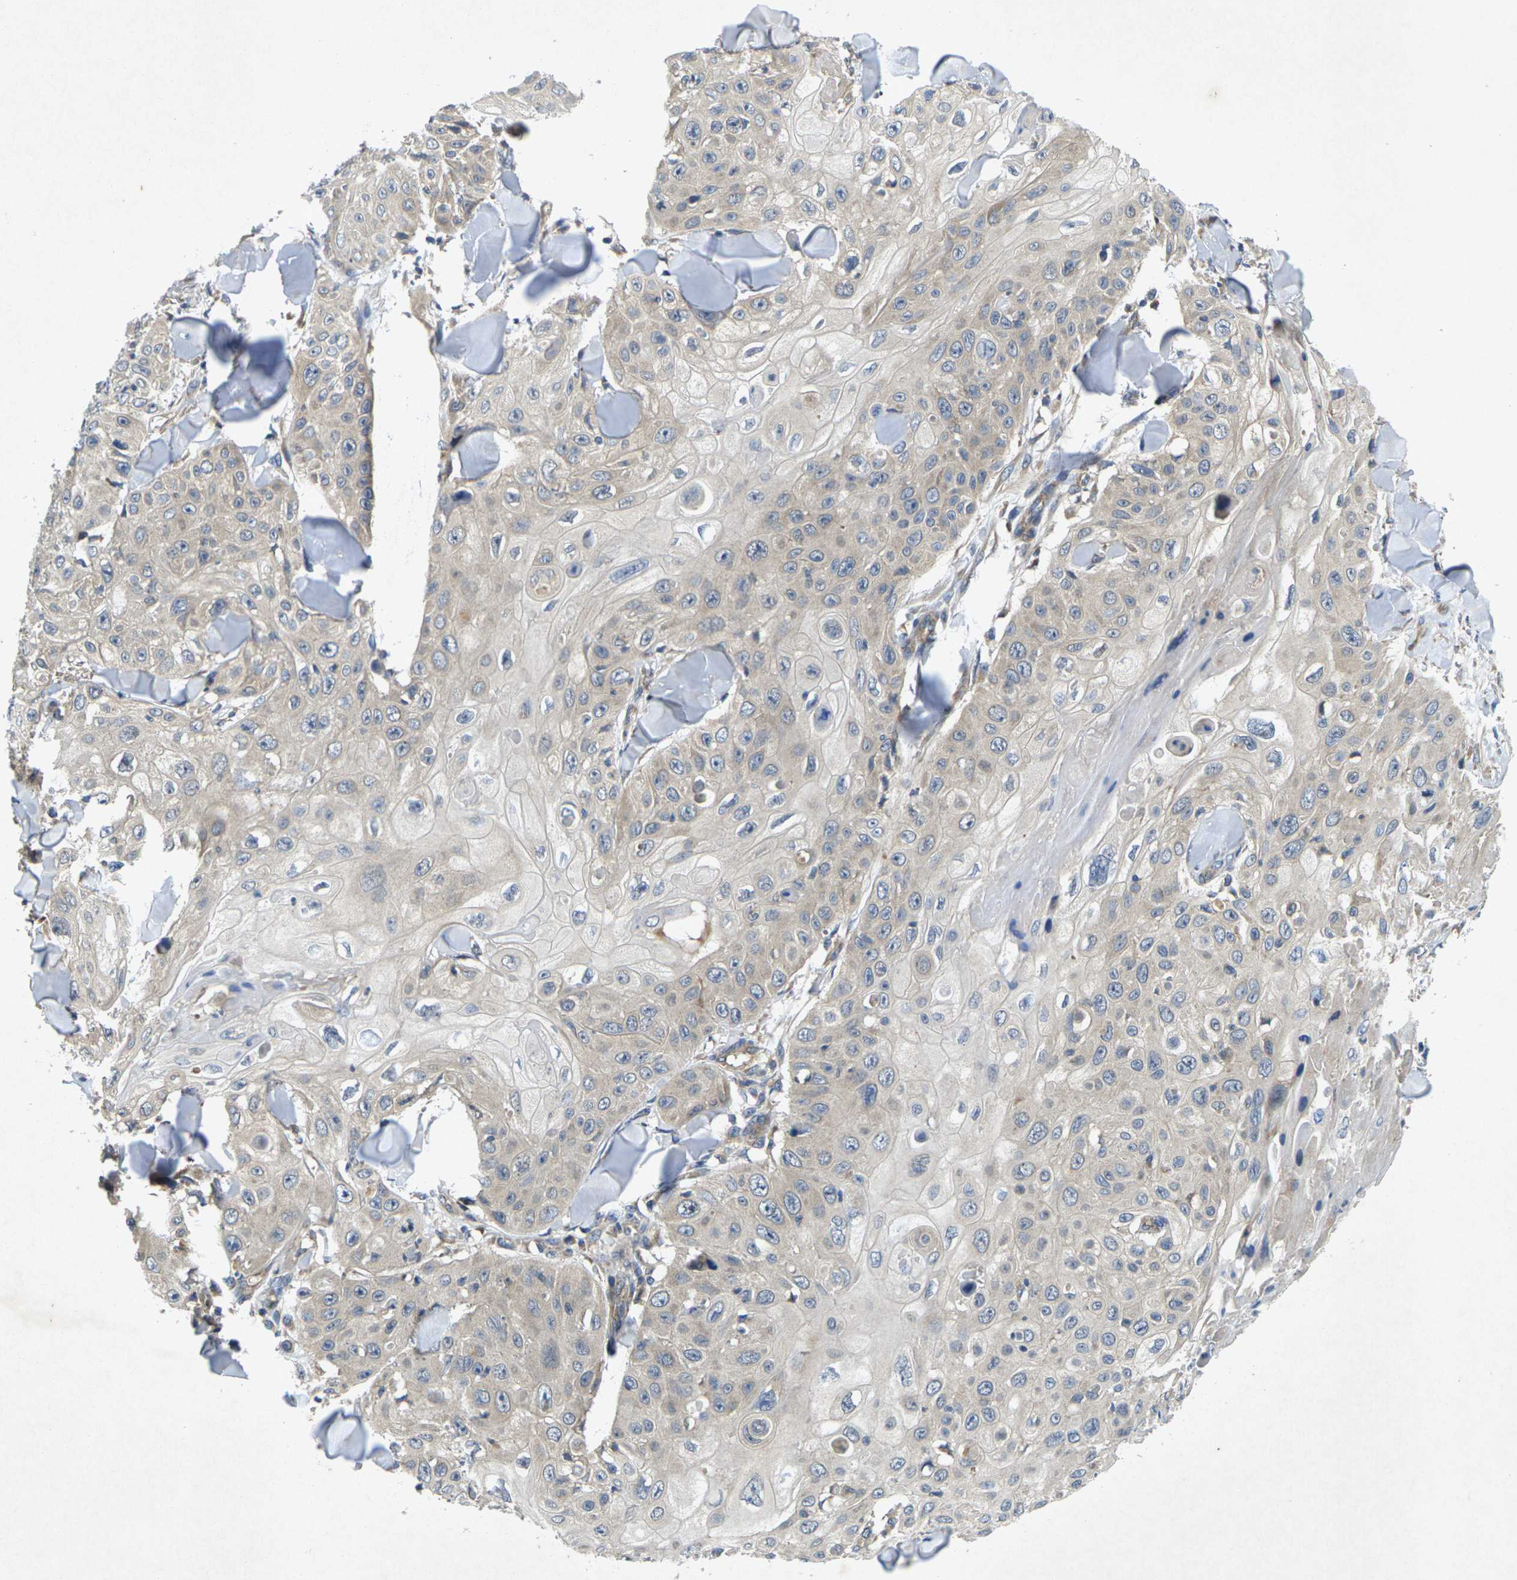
{"staining": {"intensity": "negative", "quantity": "none", "location": "none"}, "tissue": "skin cancer", "cell_type": "Tumor cells", "image_type": "cancer", "snomed": [{"axis": "morphology", "description": "Squamous cell carcinoma, NOS"}, {"axis": "topography", "description": "Skin"}], "caption": "DAB immunohistochemical staining of human skin squamous cell carcinoma displays no significant positivity in tumor cells.", "gene": "KIF1B", "patient": {"sex": "male", "age": 86}}